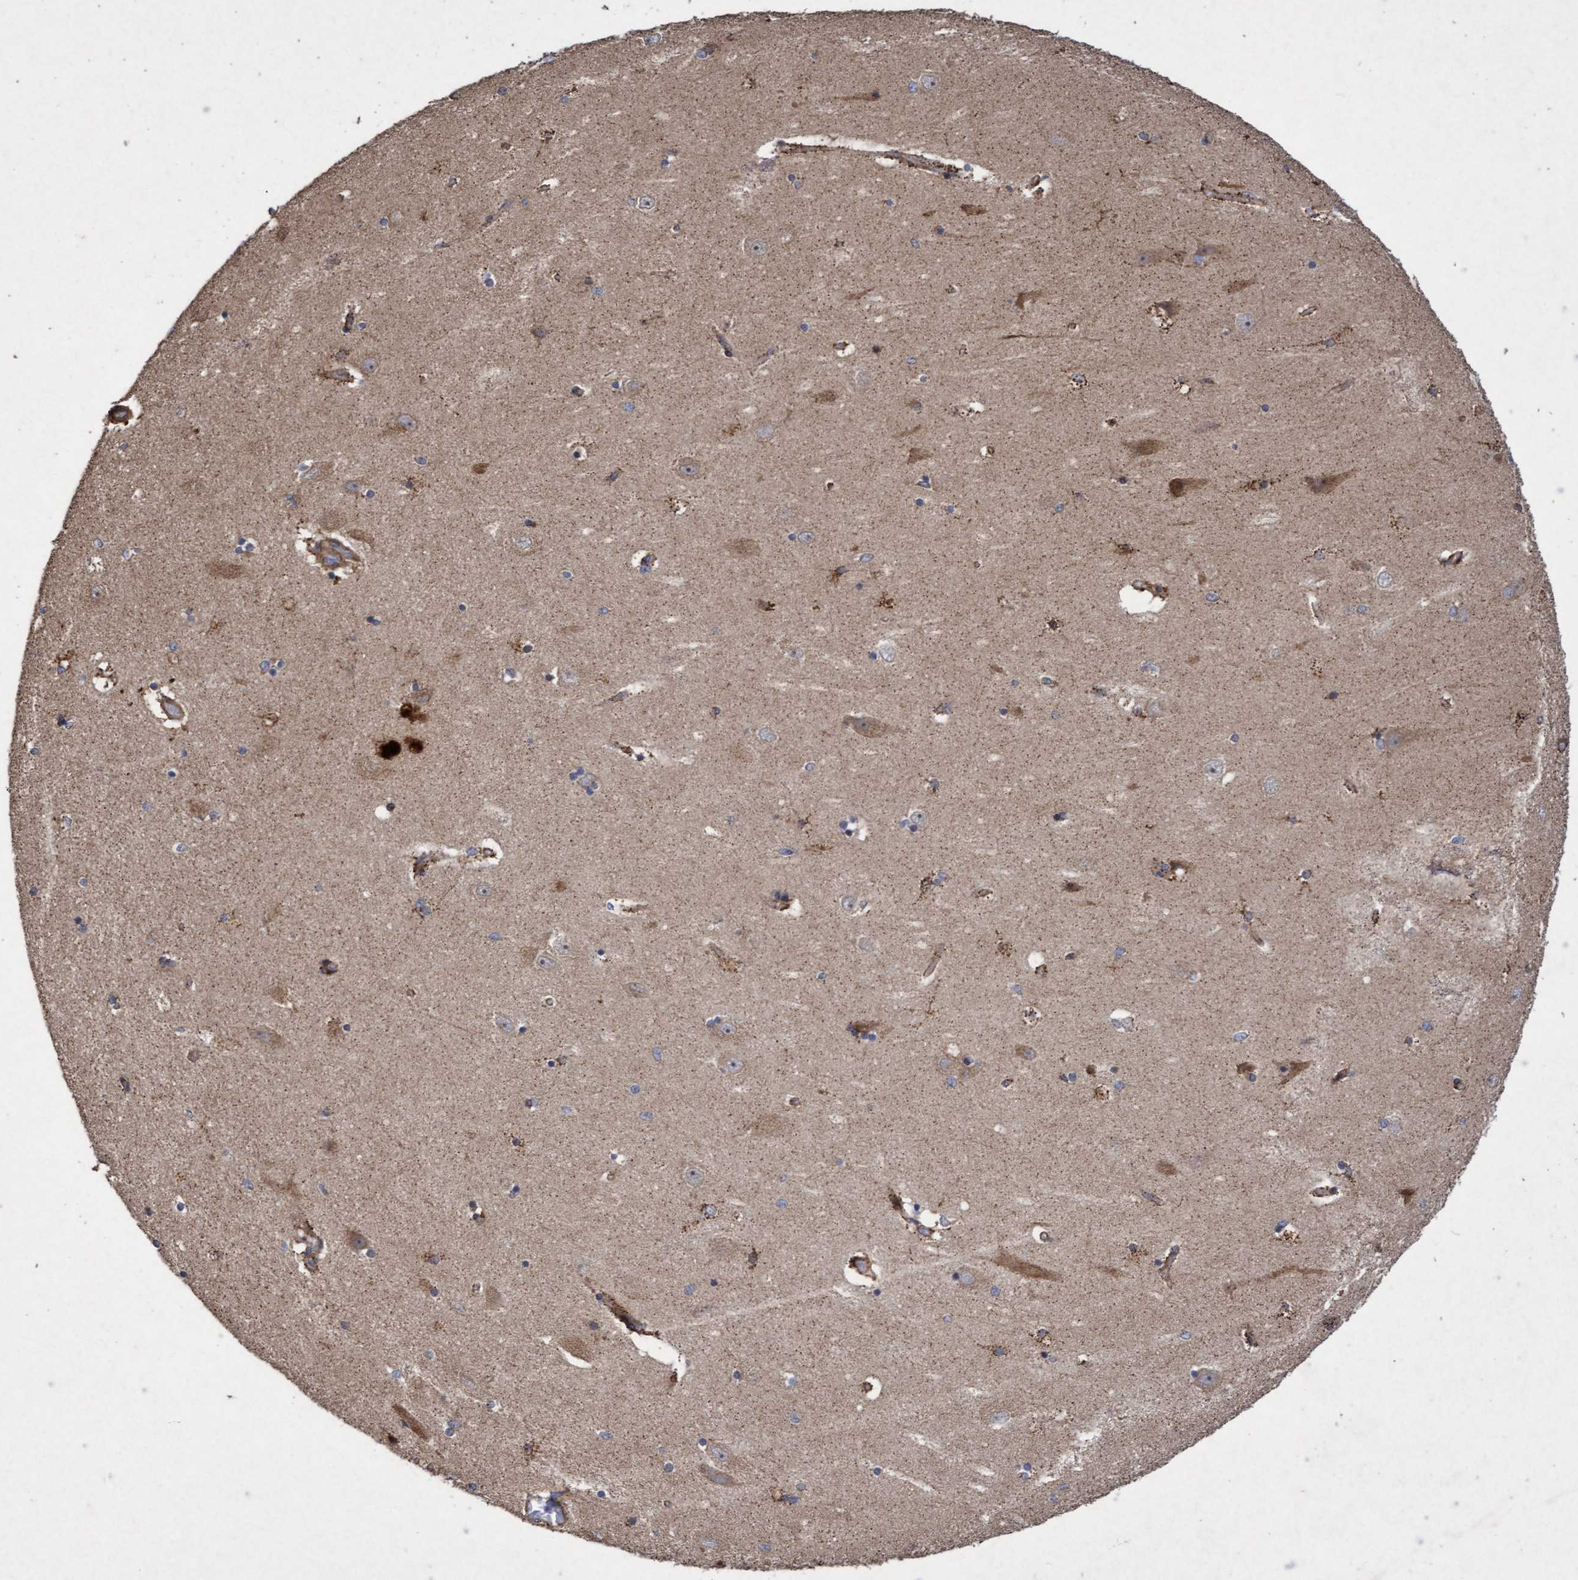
{"staining": {"intensity": "moderate", "quantity": "25%-75%", "location": "cytoplasmic/membranous"}, "tissue": "hippocampus", "cell_type": "Glial cells", "image_type": "normal", "snomed": [{"axis": "morphology", "description": "Normal tissue, NOS"}, {"axis": "topography", "description": "Hippocampus"}], "caption": "A photomicrograph of human hippocampus stained for a protein shows moderate cytoplasmic/membranous brown staining in glial cells. The protein of interest is shown in brown color, while the nuclei are stained blue.", "gene": "ELP5", "patient": {"sex": "female", "age": 54}}